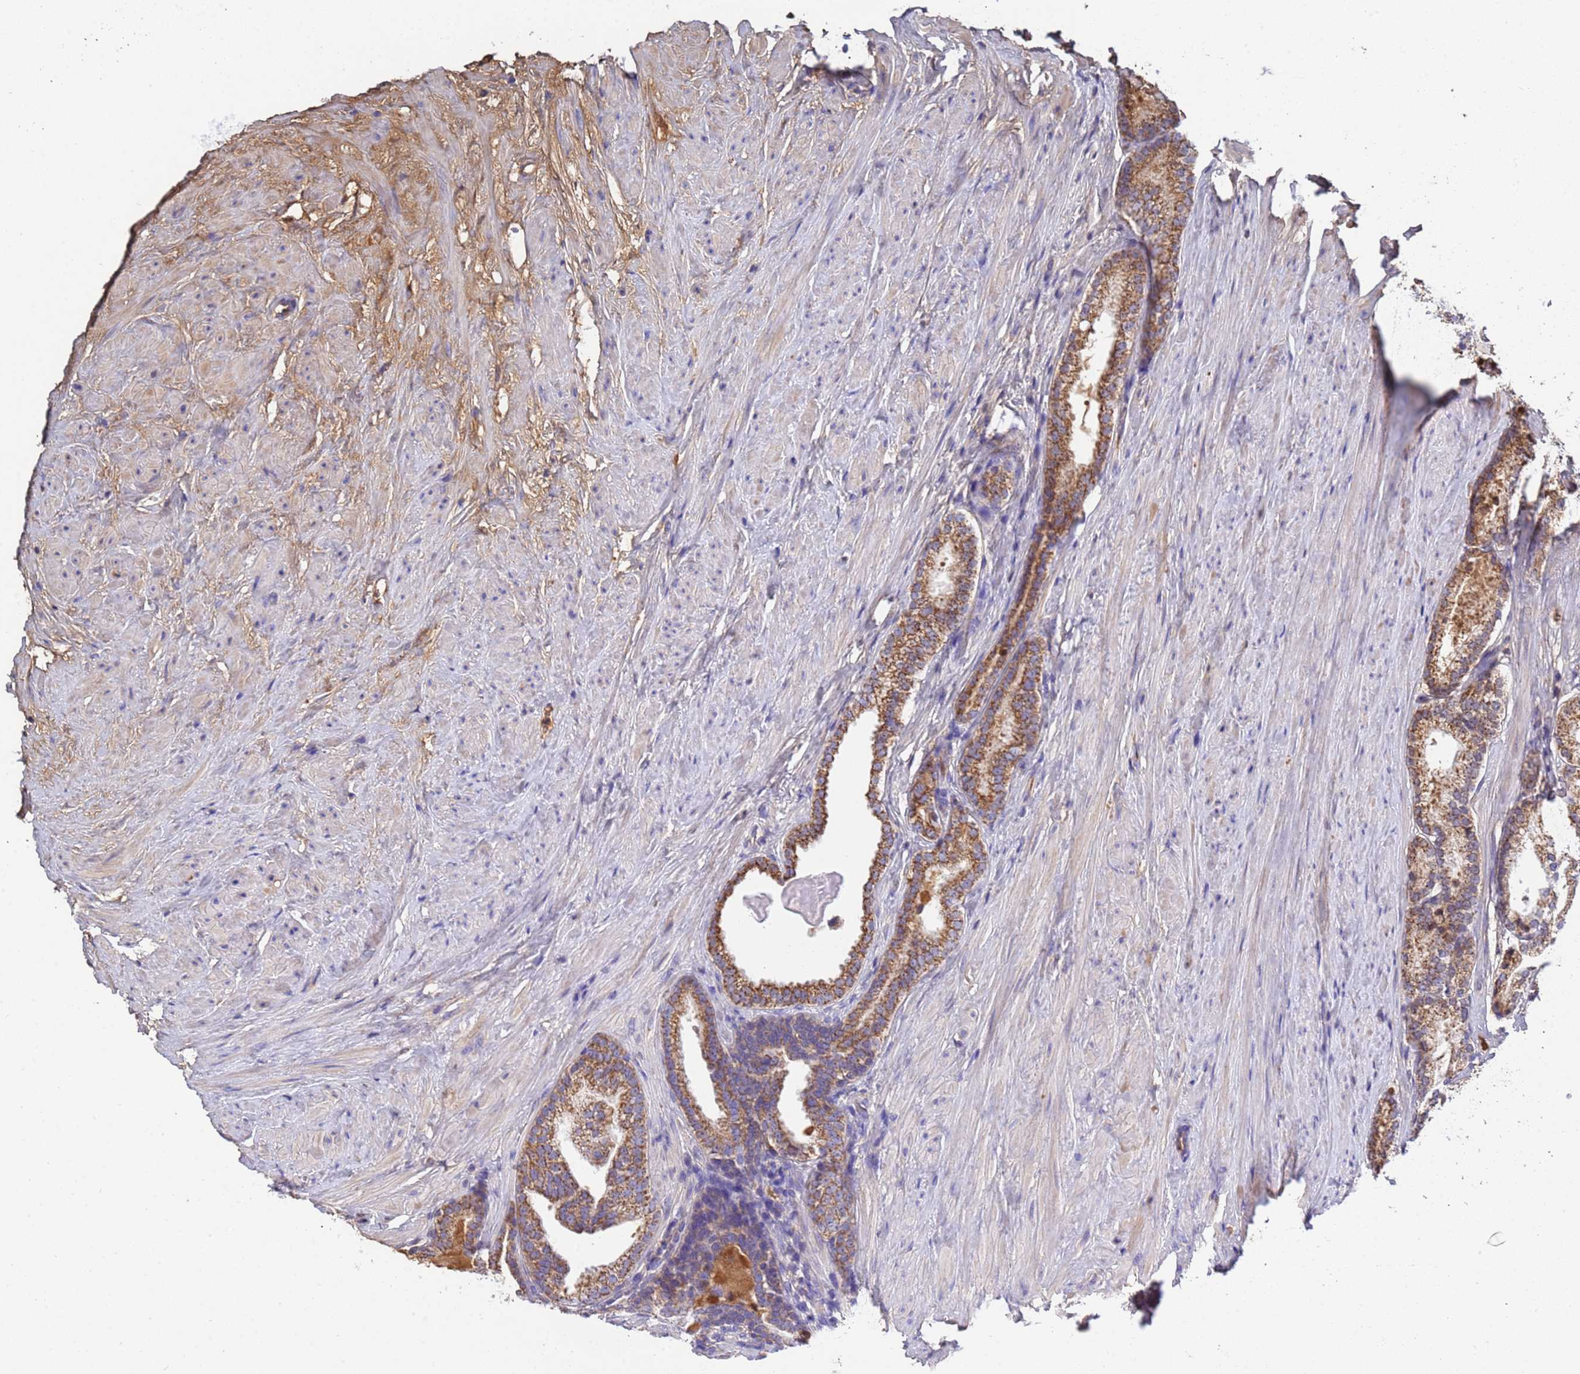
{"staining": {"intensity": "moderate", "quantity": ">75%", "location": "cytoplasmic/membranous"}, "tissue": "prostate cancer", "cell_type": "Tumor cells", "image_type": "cancer", "snomed": [{"axis": "morphology", "description": "Adenocarcinoma, Low grade"}, {"axis": "topography", "description": "Prostate"}], "caption": "Protein staining of prostate adenocarcinoma (low-grade) tissue reveals moderate cytoplasmic/membranous positivity in about >75% of tumor cells. Using DAB (3,3'-diaminobenzidine) (brown) and hematoxylin (blue) stains, captured at high magnification using brightfield microscopy.", "gene": "GLUD1", "patient": {"sex": "male", "age": 68}}